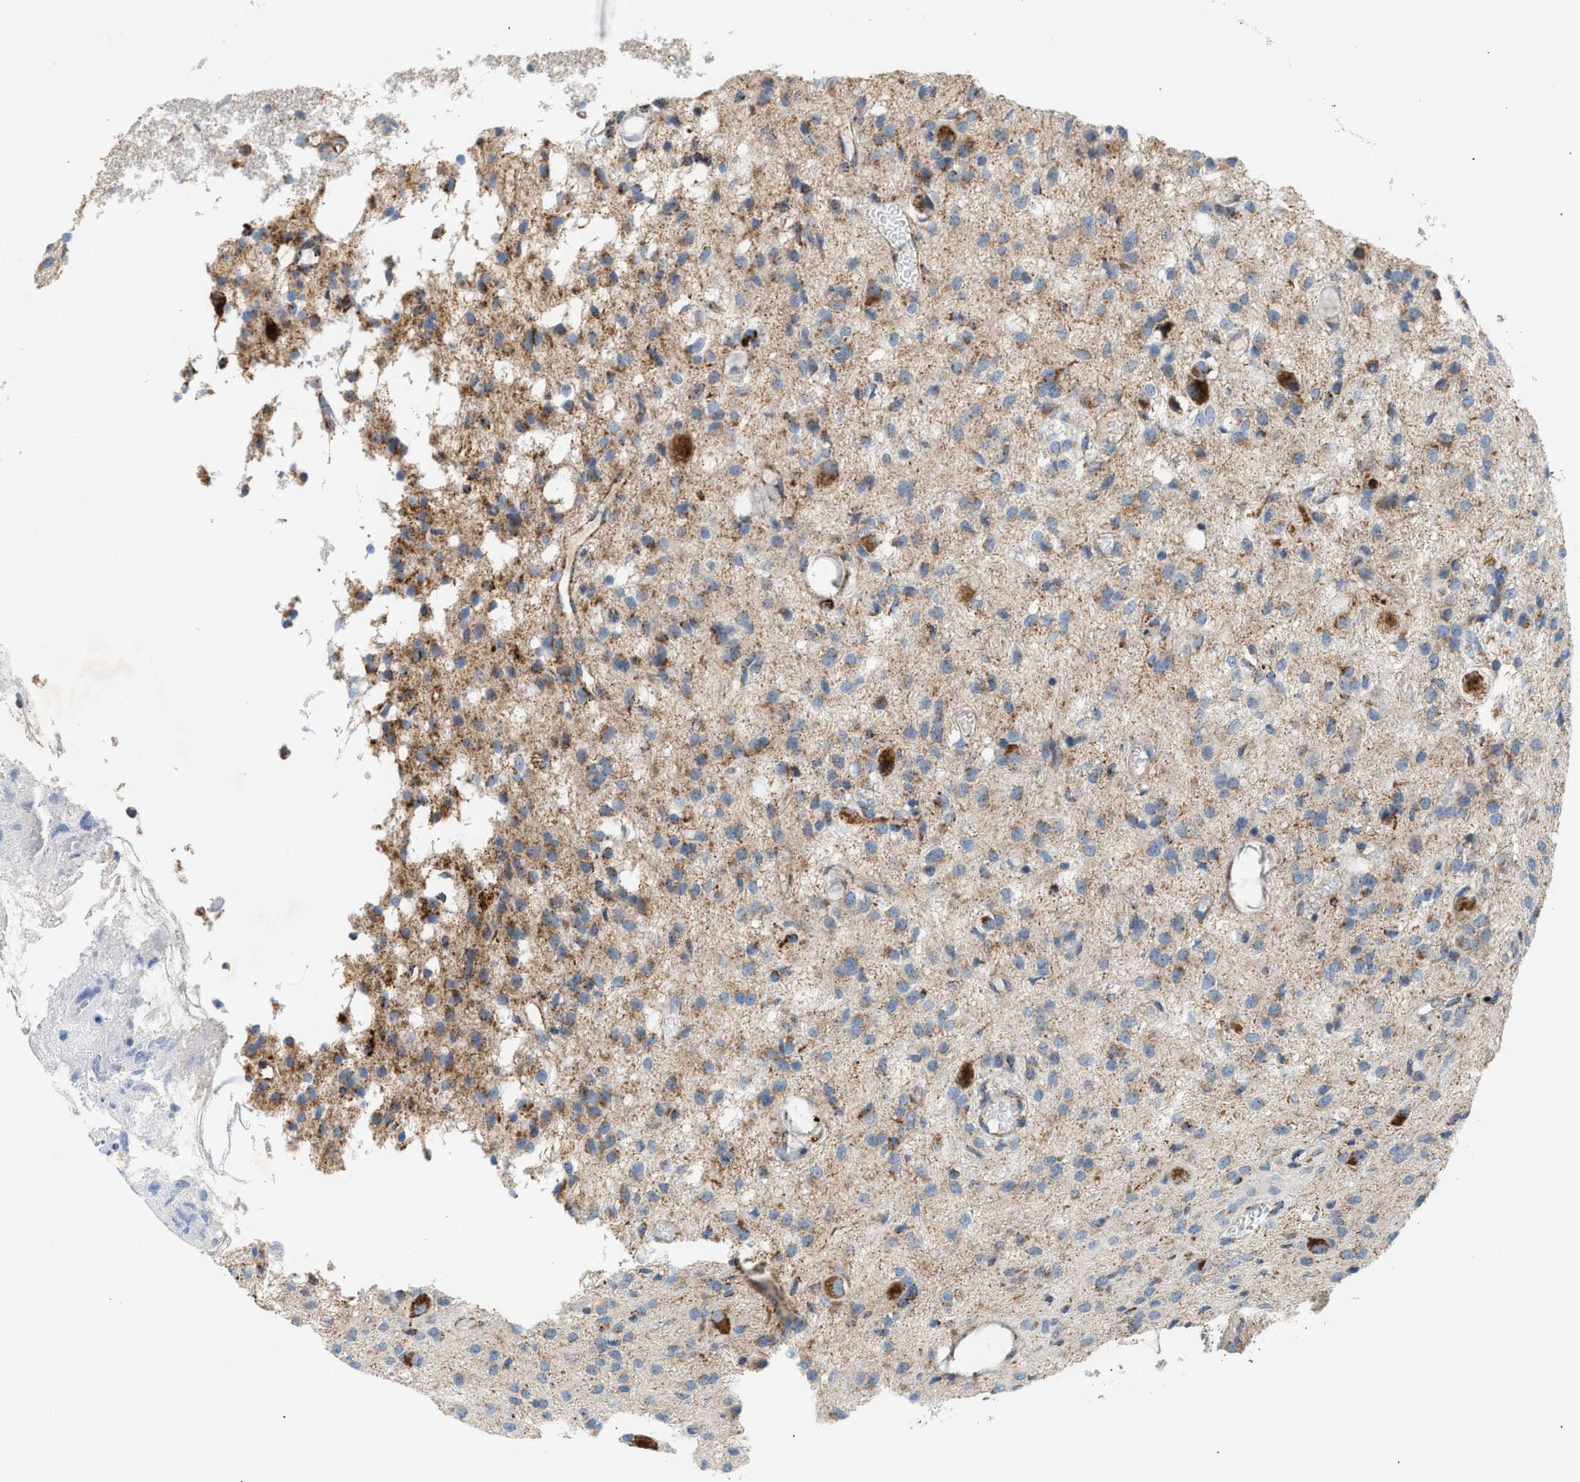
{"staining": {"intensity": "moderate", "quantity": ">75%", "location": "cytoplasmic/membranous"}, "tissue": "glioma", "cell_type": "Tumor cells", "image_type": "cancer", "snomed": [{"axis": "morphology", "description": "Glioma, malignant, High grade"}, {"axis": "topography", "description": "Brain"}], "caption": "Immunohistochemical staining of human high-grade glioma (malignant) demonstrates moderate cytoplasmic/membranous protein positivity in approximately >75% of tumor cells.", "gene": "OGDH", "patient": {"sex": "female", "age": 59}}